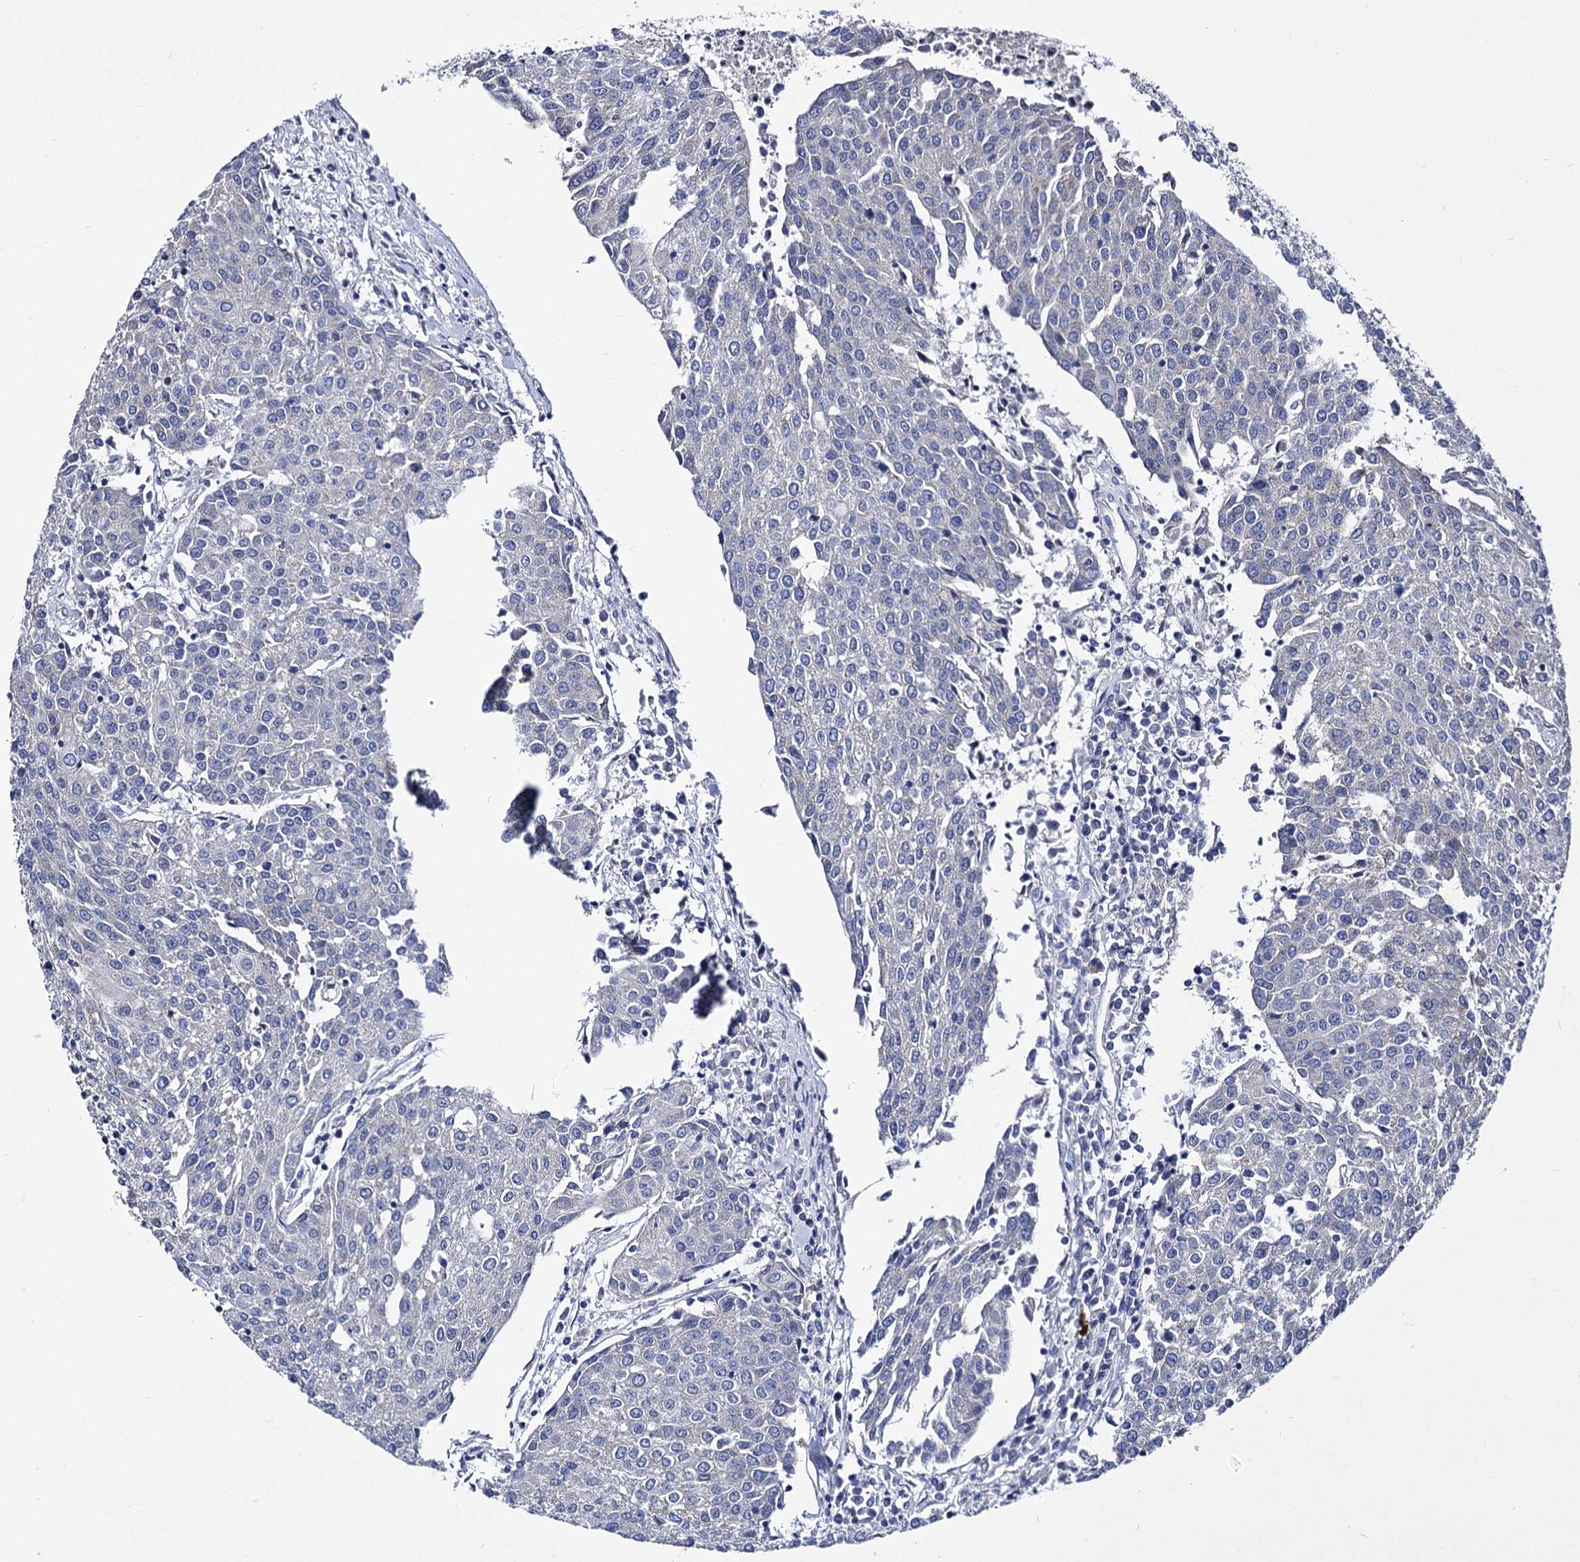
{"staining": {"intensity": "negative", "quantity": "none", "location": "none"}, "tissue": "urothelial cancer", "cell_type": "Tumor cells", "image_type": "cancer", "snomed": [{"axis": "morphology", "description": "Urothelial carcinoma, High grade"}, {"axis": "topography", "description": "Urinary bladder"}], "caption": "Immunohistochemical staining of urothelial carcinoma (high-grade) shows no significant positivity in tumor cells.", "gene": "PANX2", "patient": {"sex": "female", "age": 85}}